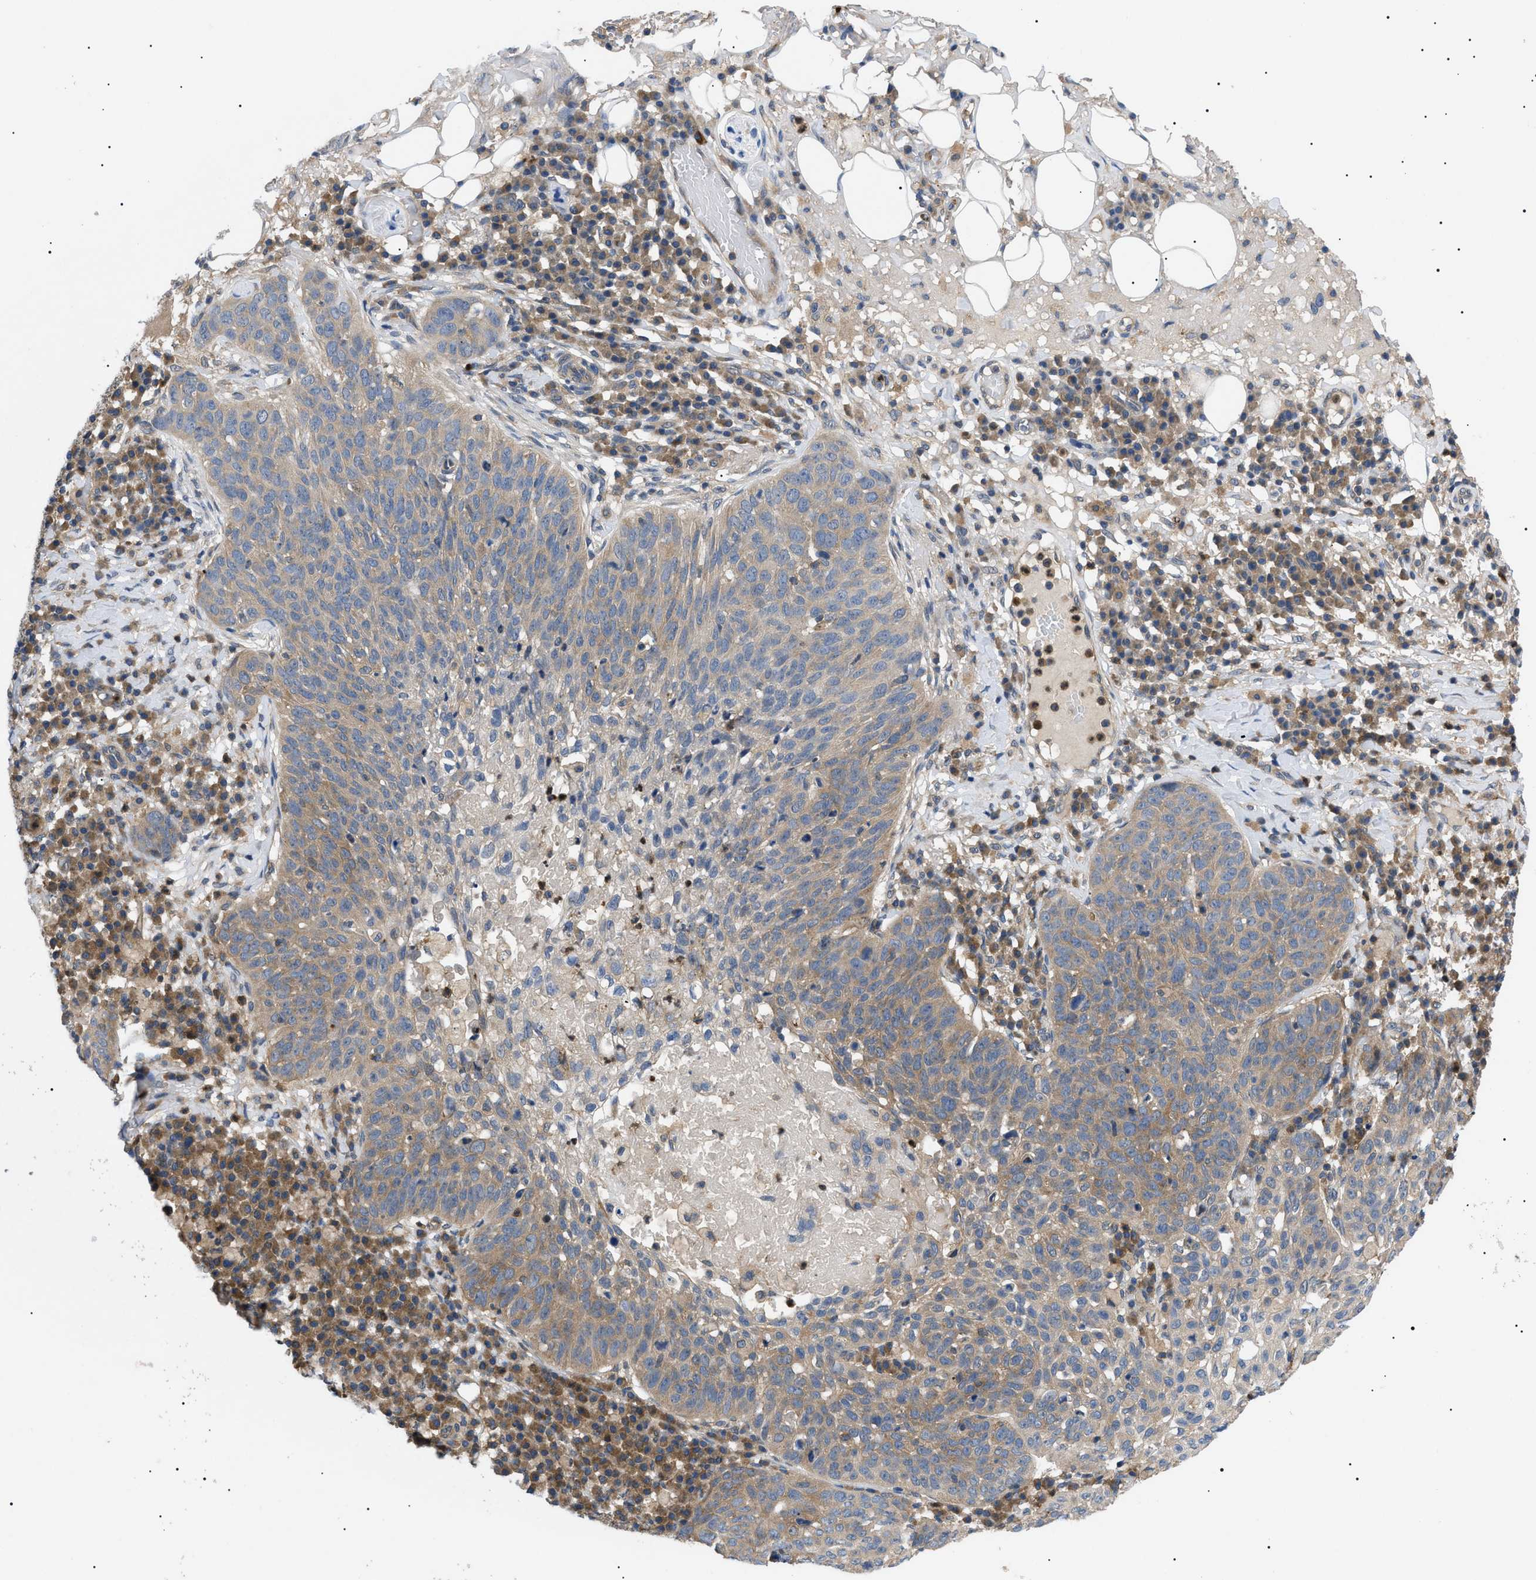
{"staining": {"intensity": "moderate", "quantity": ">75%", "location": "cytoplasmic/membranous"}, "tissue": "skin cancer", "cell_type": "Tumor cells", "image_type": "cancer", "snomed": [{"axis": "morphology", "description": "Squamous cell carcinoma in situ, NOS"}, {"axis": "morphology", "description": "Squamous cell carcinoma, NOS"}, {"axis": "topography", "description": "Skin"}], "caption": "Moderate cytoplasmic/membranous protein staining is identified in about >75% of tumor cells in skin squamous cell carcinoma.", "gene": "RIPK1", "patient": {"sex": "male", "age": 93}}